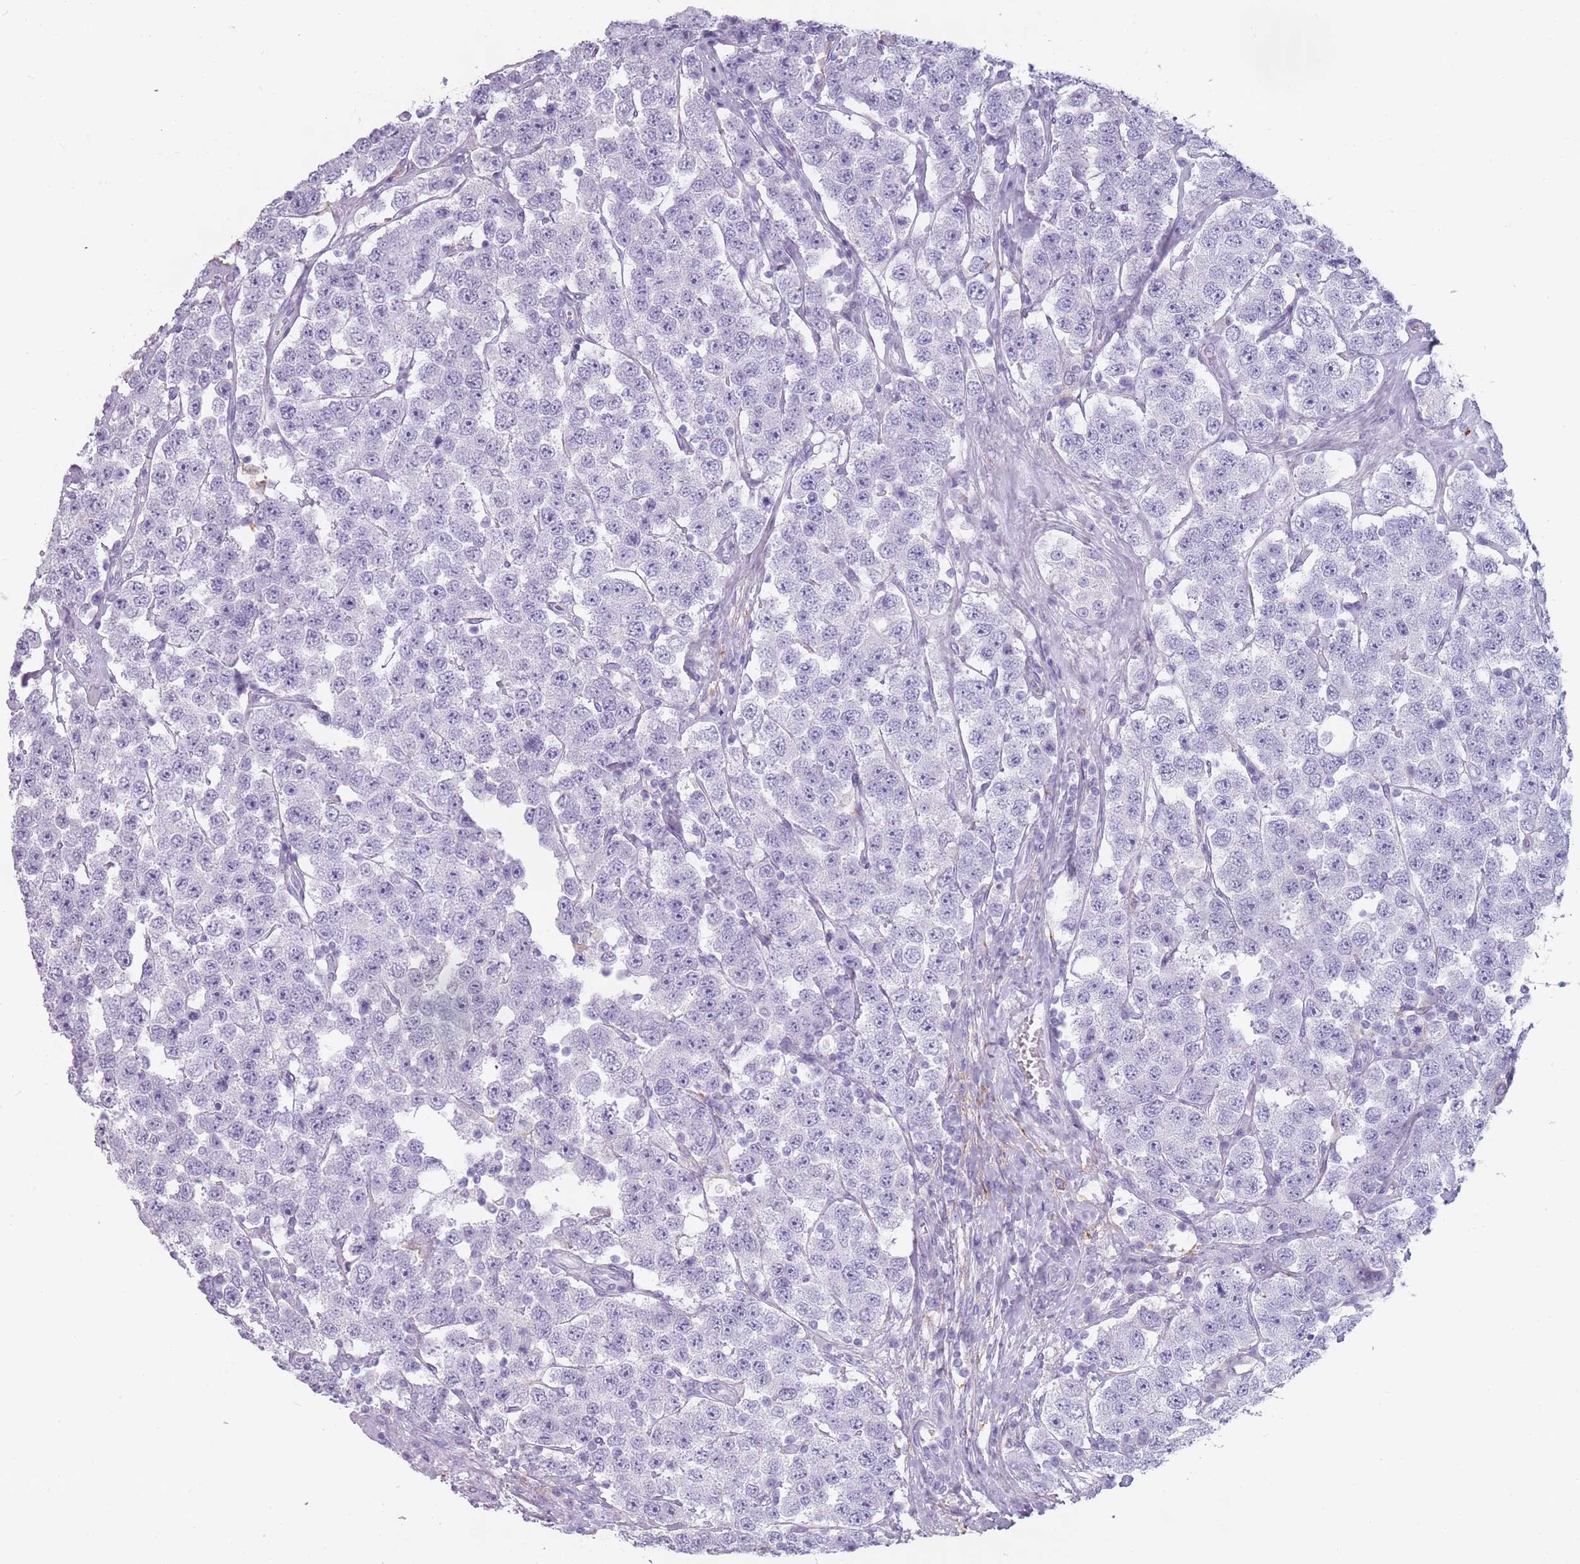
{"staining": {"intensity": "negative", "quantity": "none", "location": "none"}, "tissue": "testis cancer", "cell_type": "Tumor cells", "image_type": "cancer", "snomed": [{"axis": "morphology", "description": "Seminoma, NOS"}, {"axis": "topography", "description": "Testis"}], "caption": "The IHC micrograph has no significant positivity in tumor cells of seminoma (testis) tissue. (DAB immunohistochemistry (IHC) with hematoxylin counter stain).", "gene": "COLEC12", "patient": {"sex": "male", "age": 28}}